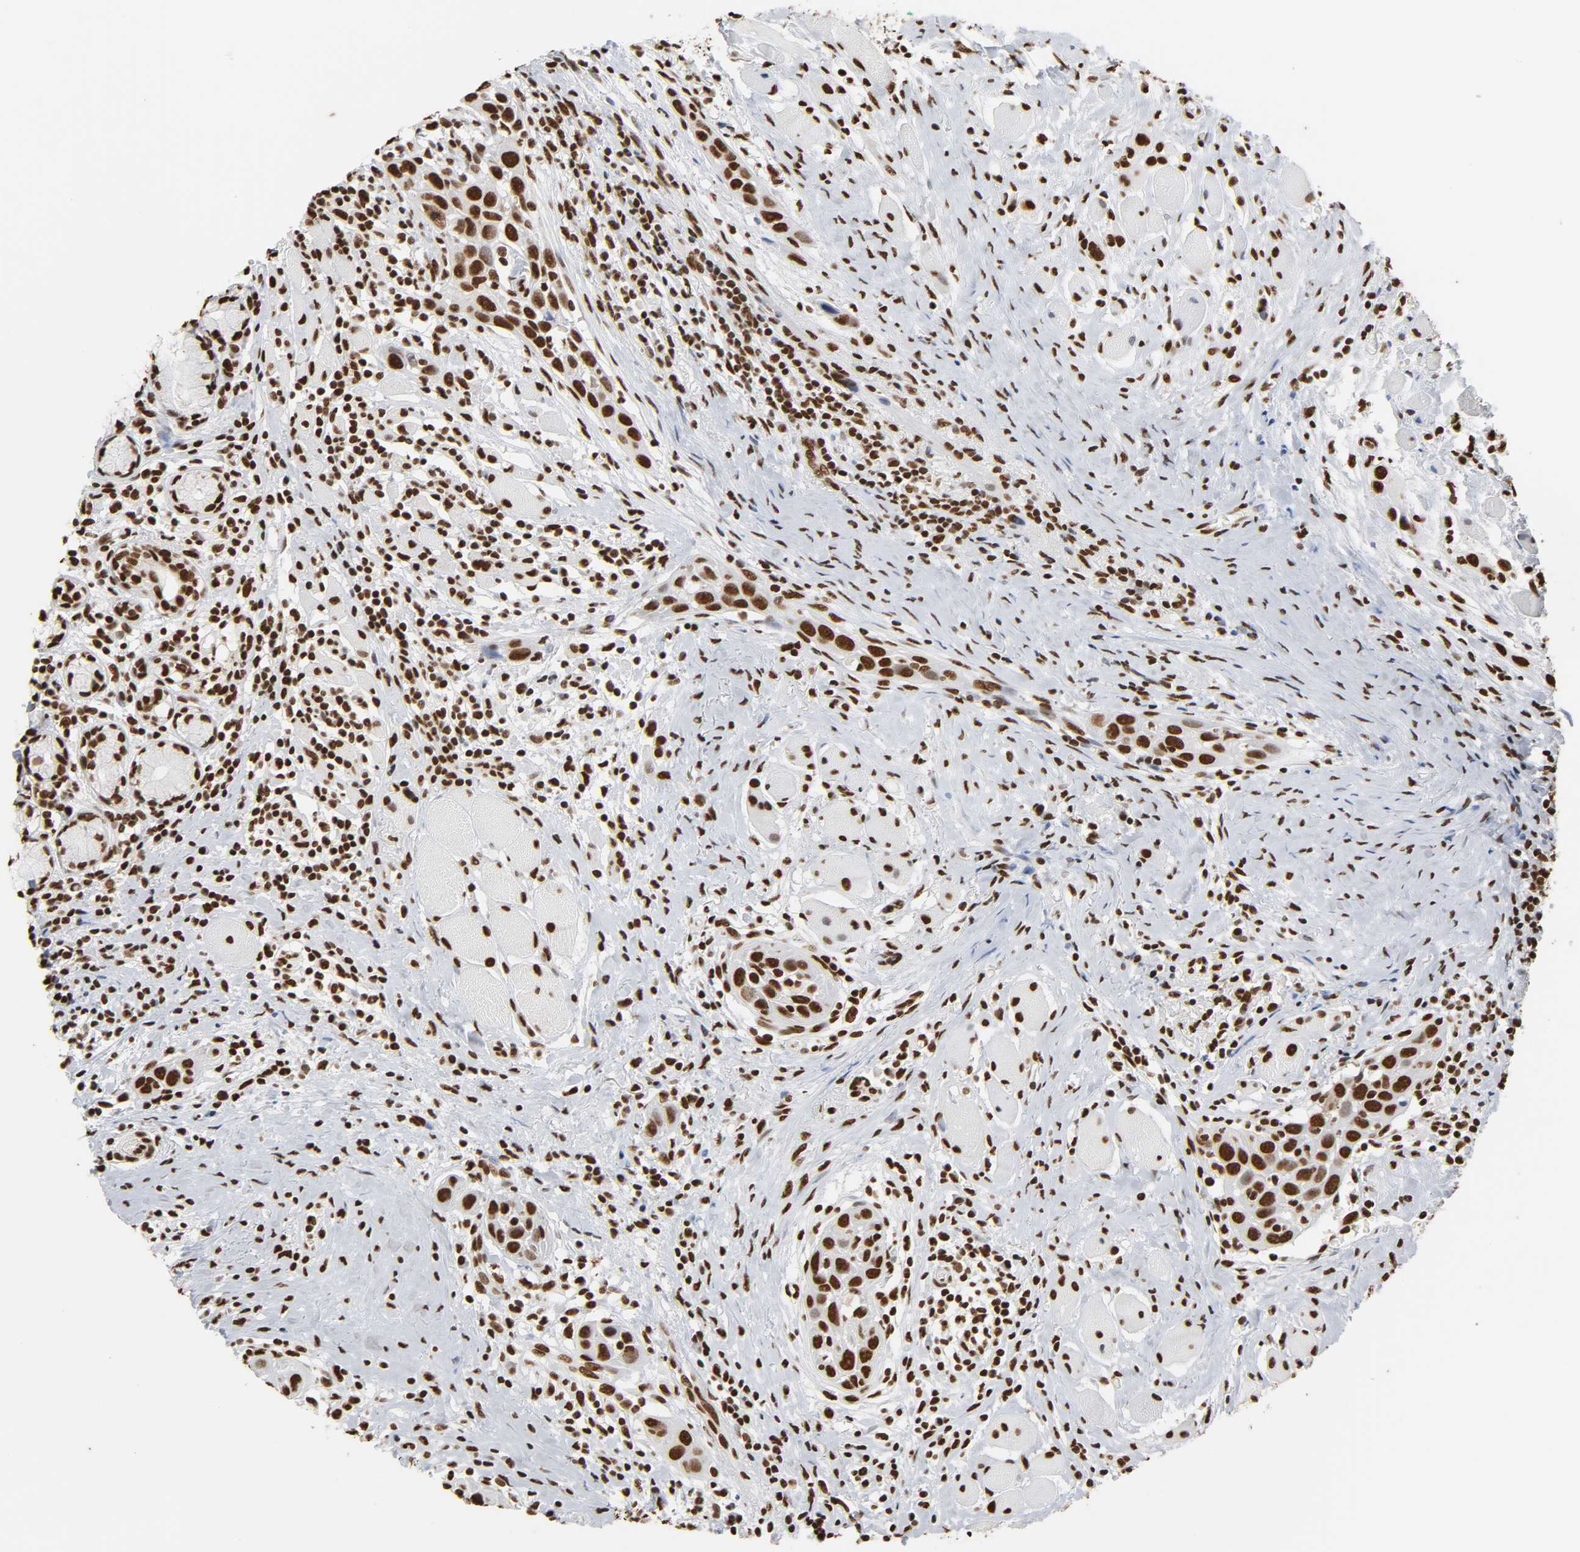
{"staining": {"intensity": "strong", "quantity": ">75%", "location": "nuclear"}, "tissue": "head and neck cancer", "cell_type": "Tumor cells", "image_type": "cancer", "snomed": [{"axis": "morphology", "description": "Squamous cell carcinoma, NOS"}, {"axis": "topography", "description": "Oral tissue"}, {"axis": "topography", "description": "Head-Neck"}], "caption": "DAB (3,3'-diaminobenzidine) immunohistochemical staining of squamous cell carcinoma (head and neck) shows strong nuclear protein positivity in approximately >75% of tumor cells.", "gene": "HNRNPC", "patient": {"sex": "female", "age": 50}}